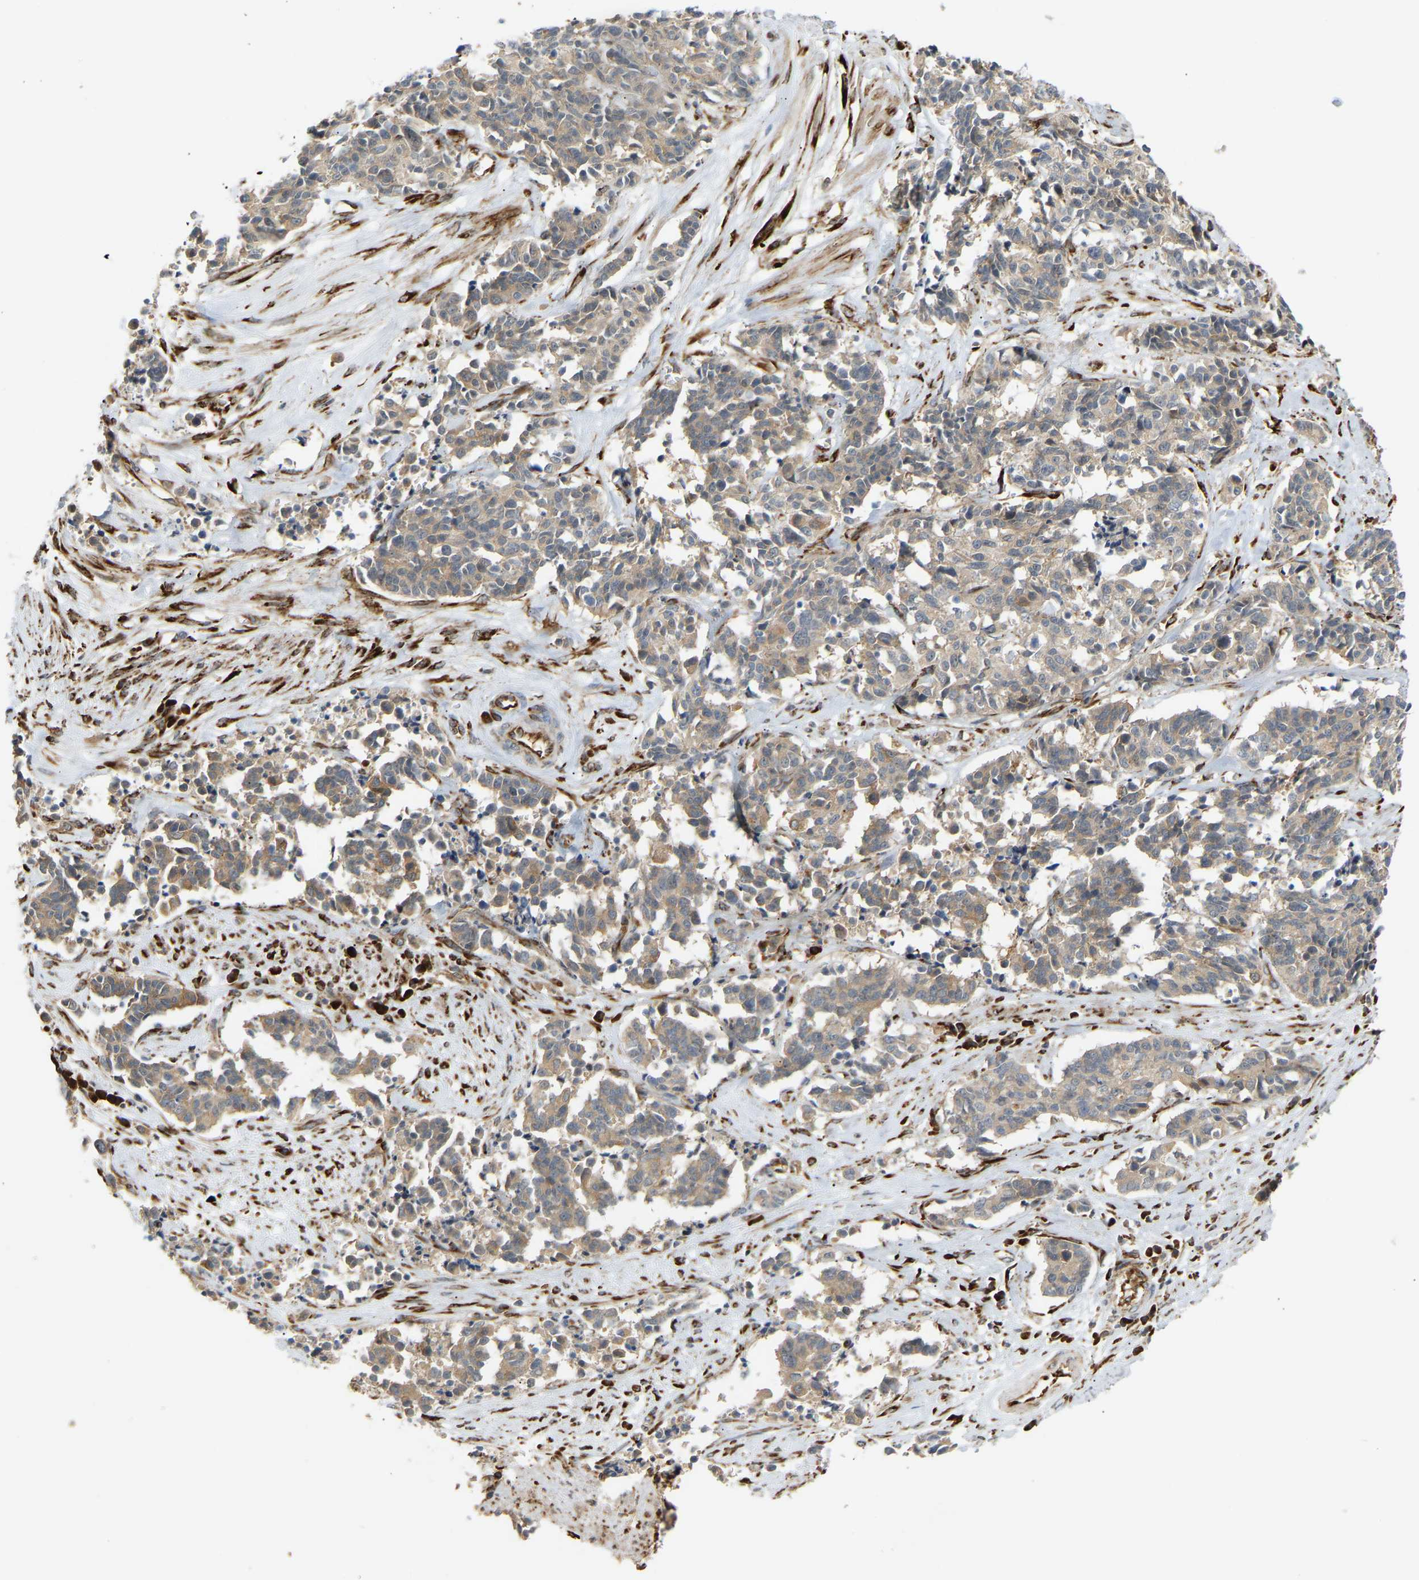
{"staining": {"intensity": "weak", "quantity": ">75%", "location": "cytoplasmic/membranous"}, "tissue": "cervical cancer", "cell_type": "Tumor cells", "image_type": "cancer", "snomed": [{"axis": "morphology", "description": "Squamous cell carcinoma, NOS"}, {"axis": "topography", "description": "Cervix"}], "caption": "Protein analysis of cervical cancer tissue demonstrates weak cytoplasmic/membranous staining in approximately >75% of tumor cells.", "gene": "PLCG2", "patient": {"sex": "female", "age": 35}}